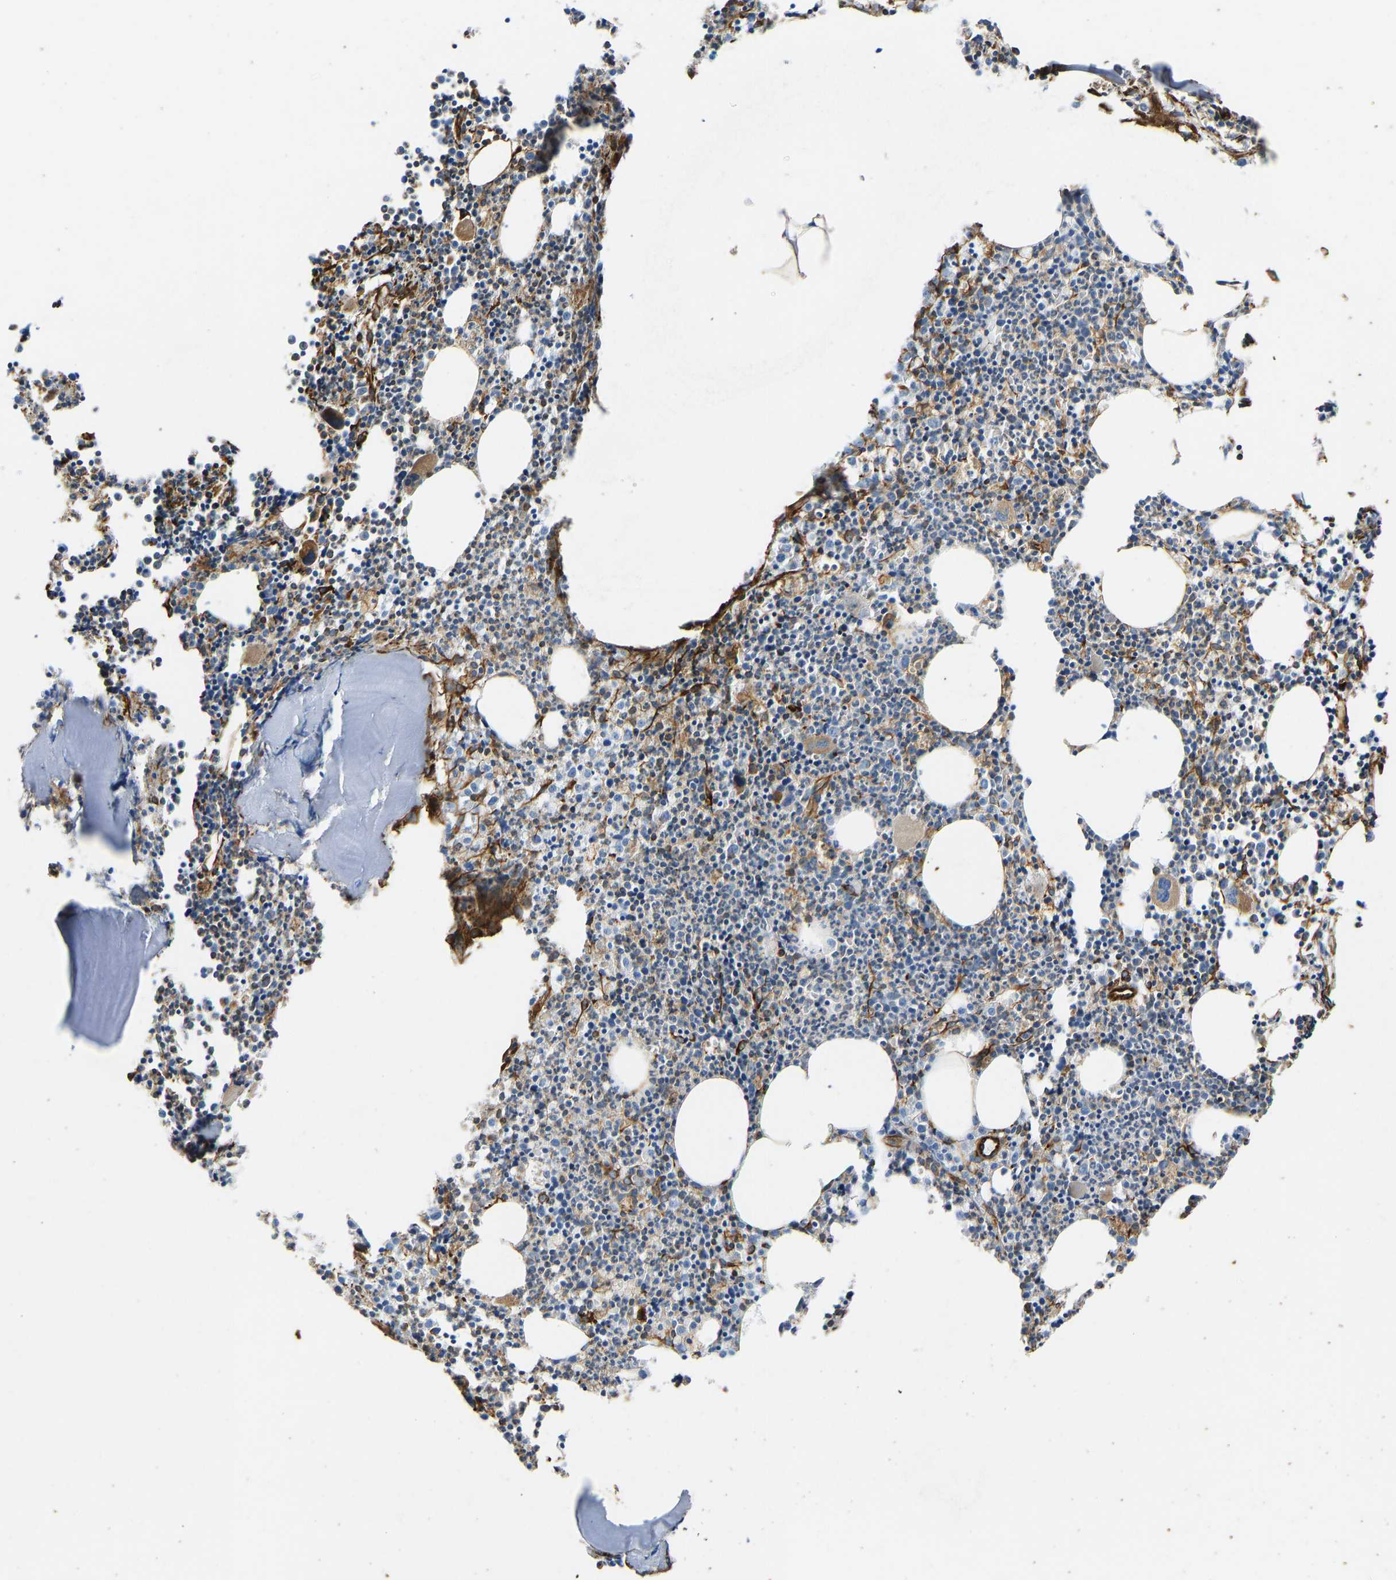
{"staining": {"intensity": "moderate", "quantity": "25%-75%", "location": "cytoplasmic/membranous"}, "tissue": "bone marrow", "cell_type": "Hematopoietic cells", "image_type": "normal", "snomed": [{"axis": "morphology", "description": "Normal tissue, NOS"}, {"axis": "morphology", "description": "Inflammation, NOS"}, {"axis": "topography", "description": "Bone marrow"}], "caption": "The micrograph reveals staining of benign bone marrow, revealing moderate cytoplasmic/membranous protein staining (brown color) within hematopoietic cells. The protein of interest is shown in brown color, while the nuclei are stained blue.", "gene": "BEX3", "patient": {"sex": "female", "age": 53}}